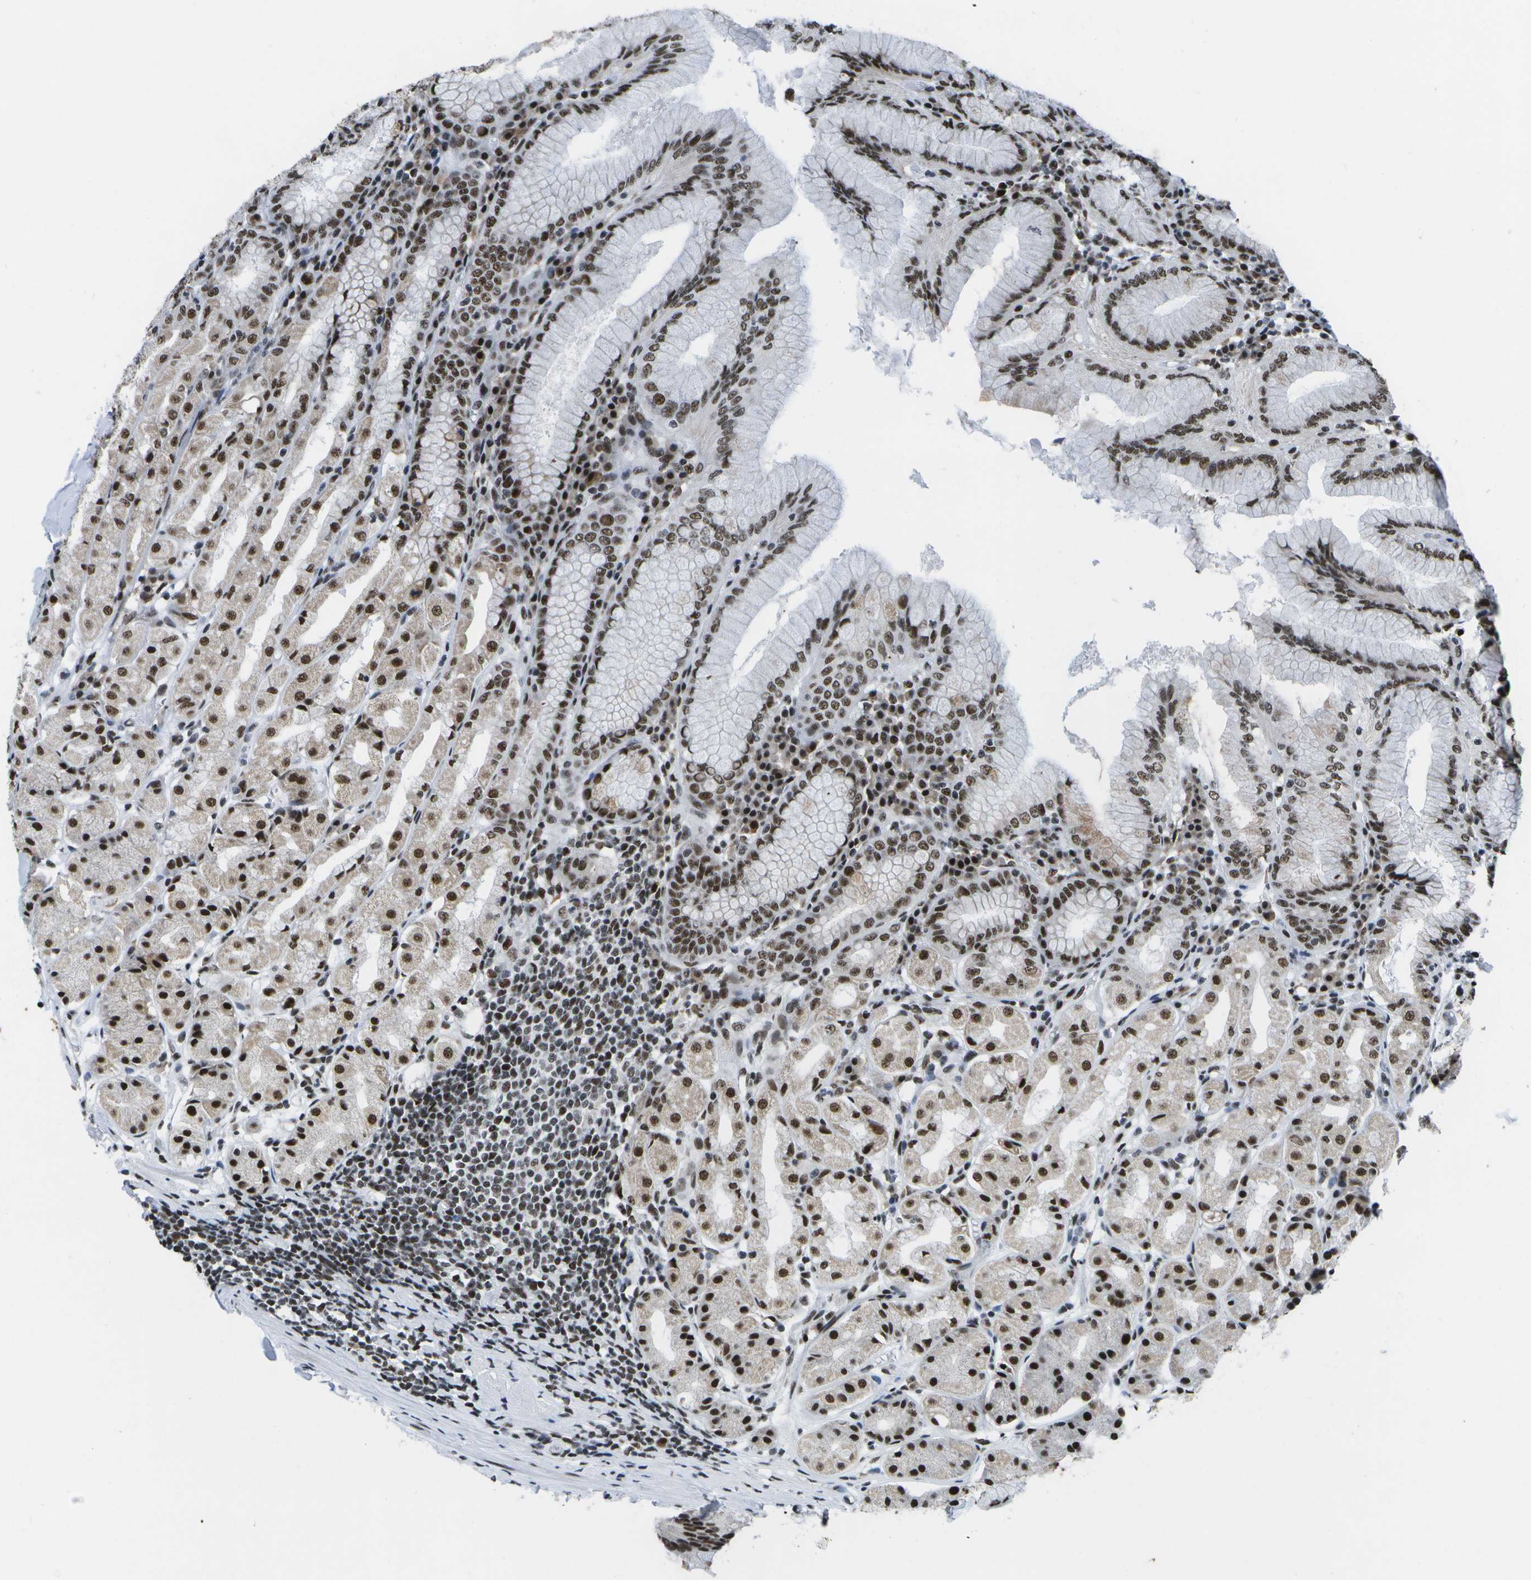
{"staining": {"intensity": "strong", "quantity": ">75%", "location": "nuclear"}, "tissue": "stomach", "cell_type": "Glandular cells", "image_type": "normal", "snomed": [{"axis": "morphology", "description": "Normal tissue, NOS"}, {"axis": "topography", "description": "Stomach"}, {"axis": "topography", "description": "Stomach, lower"}], "caption": "Benign stomach shows strong nuclear staining in approximately >75% of glandular cells, visualized by immunohistochemistry.", "gene": "NSRP1", "patient": {"sex": "female", "age": 56}}